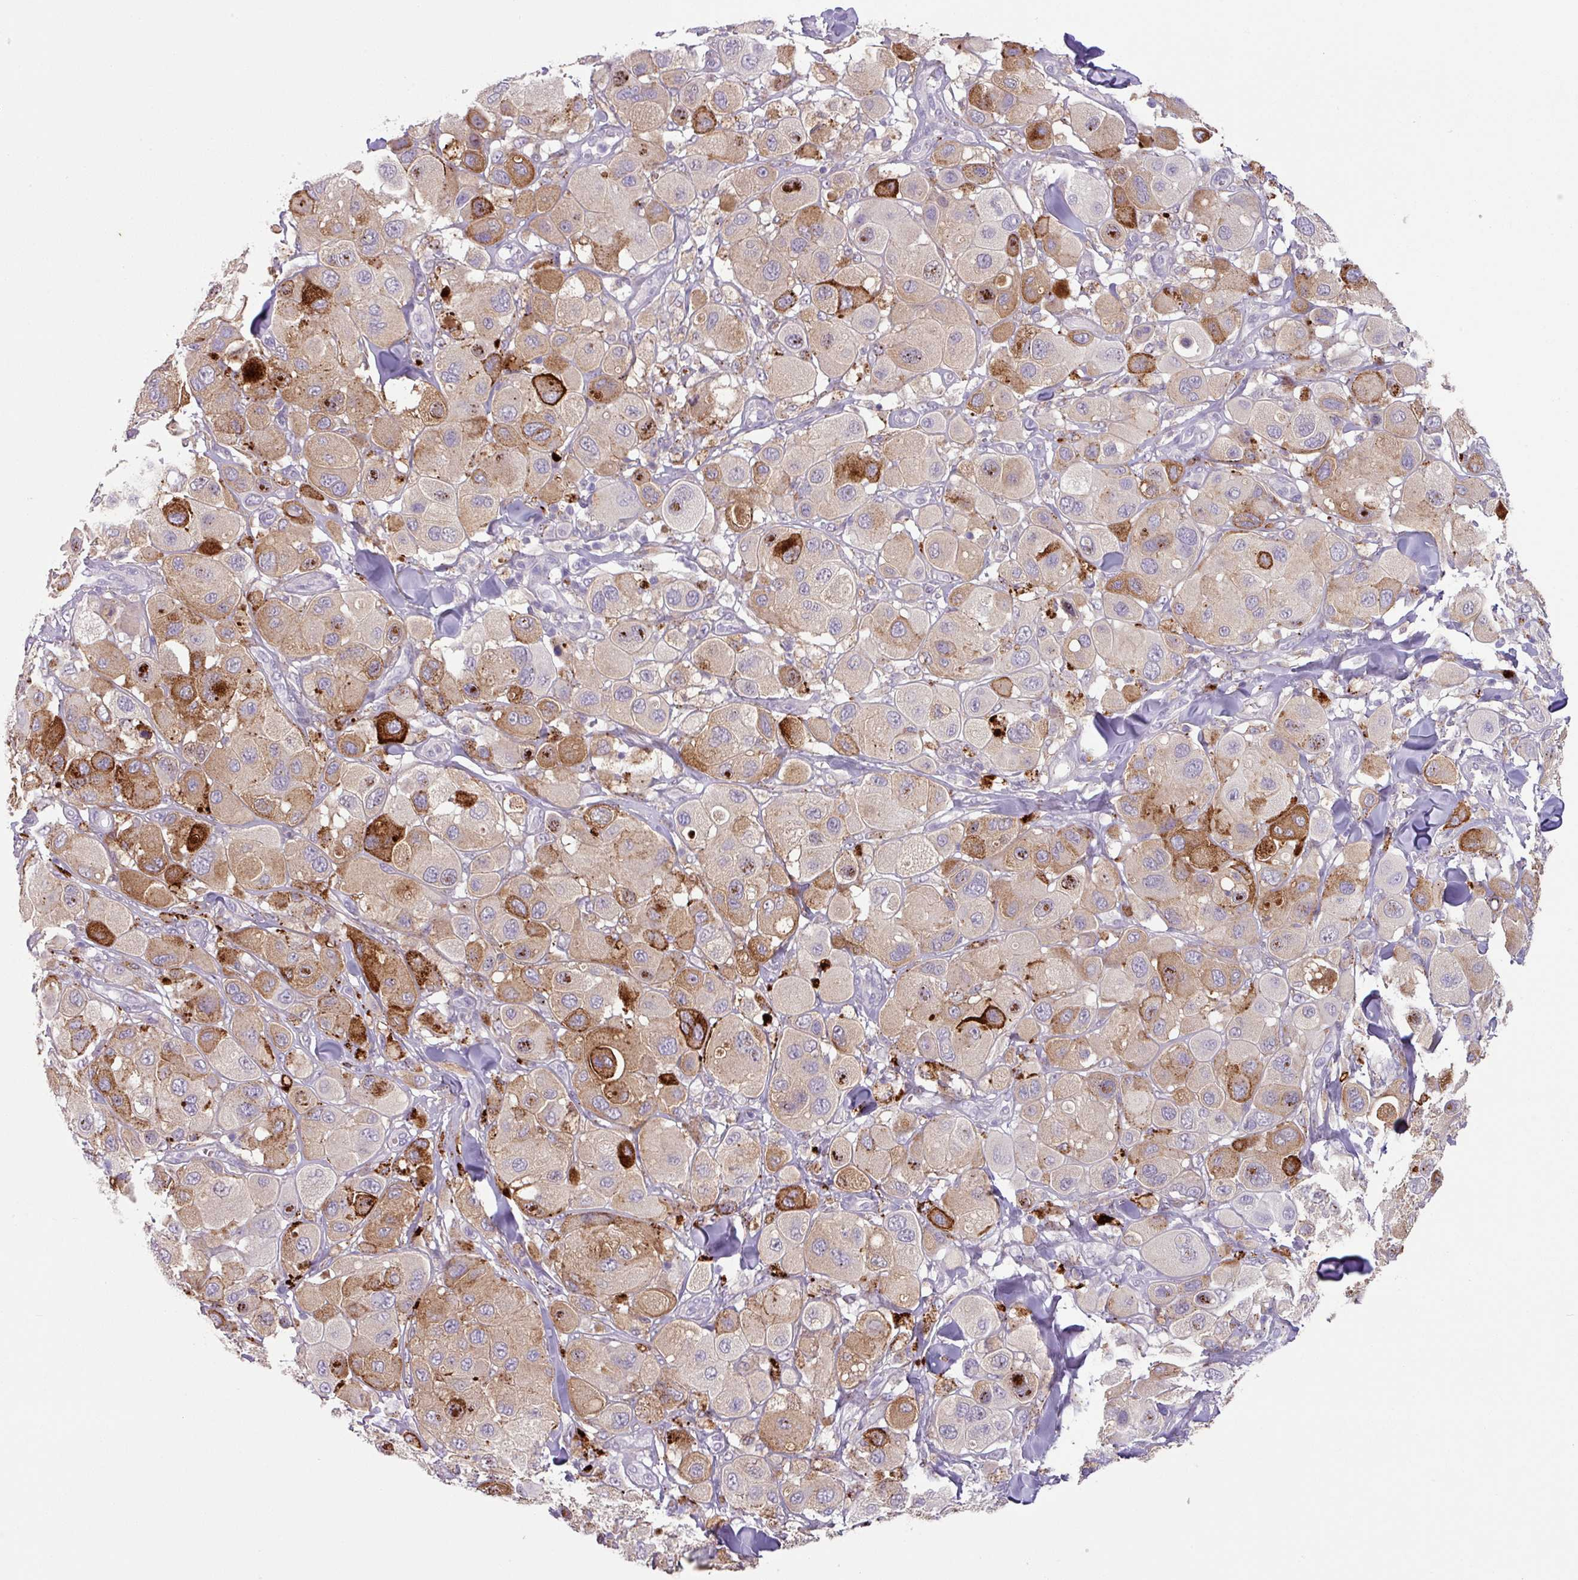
{"staining": {"intensity": "strong", "quantity": "<25%", "location": "cytoplasmic/membranous"}, "tissue": "melanoma", "cell_type": "Tumor cells", "image_type": "cancer", "snomed": [{"axis": "morphology", "description": "Malignant melanoma, Metastatic site"}, {"axis": "topography", "description": "Skin"}], "caption": "Immunohistochemical staining of human melanoma exhibits medium levels of strong cytoplasmic/membranous protein staining in about <25% of tumor cells.", "gene": "PLEKHH3", "patient": {"sex": "male", "age": 41}}